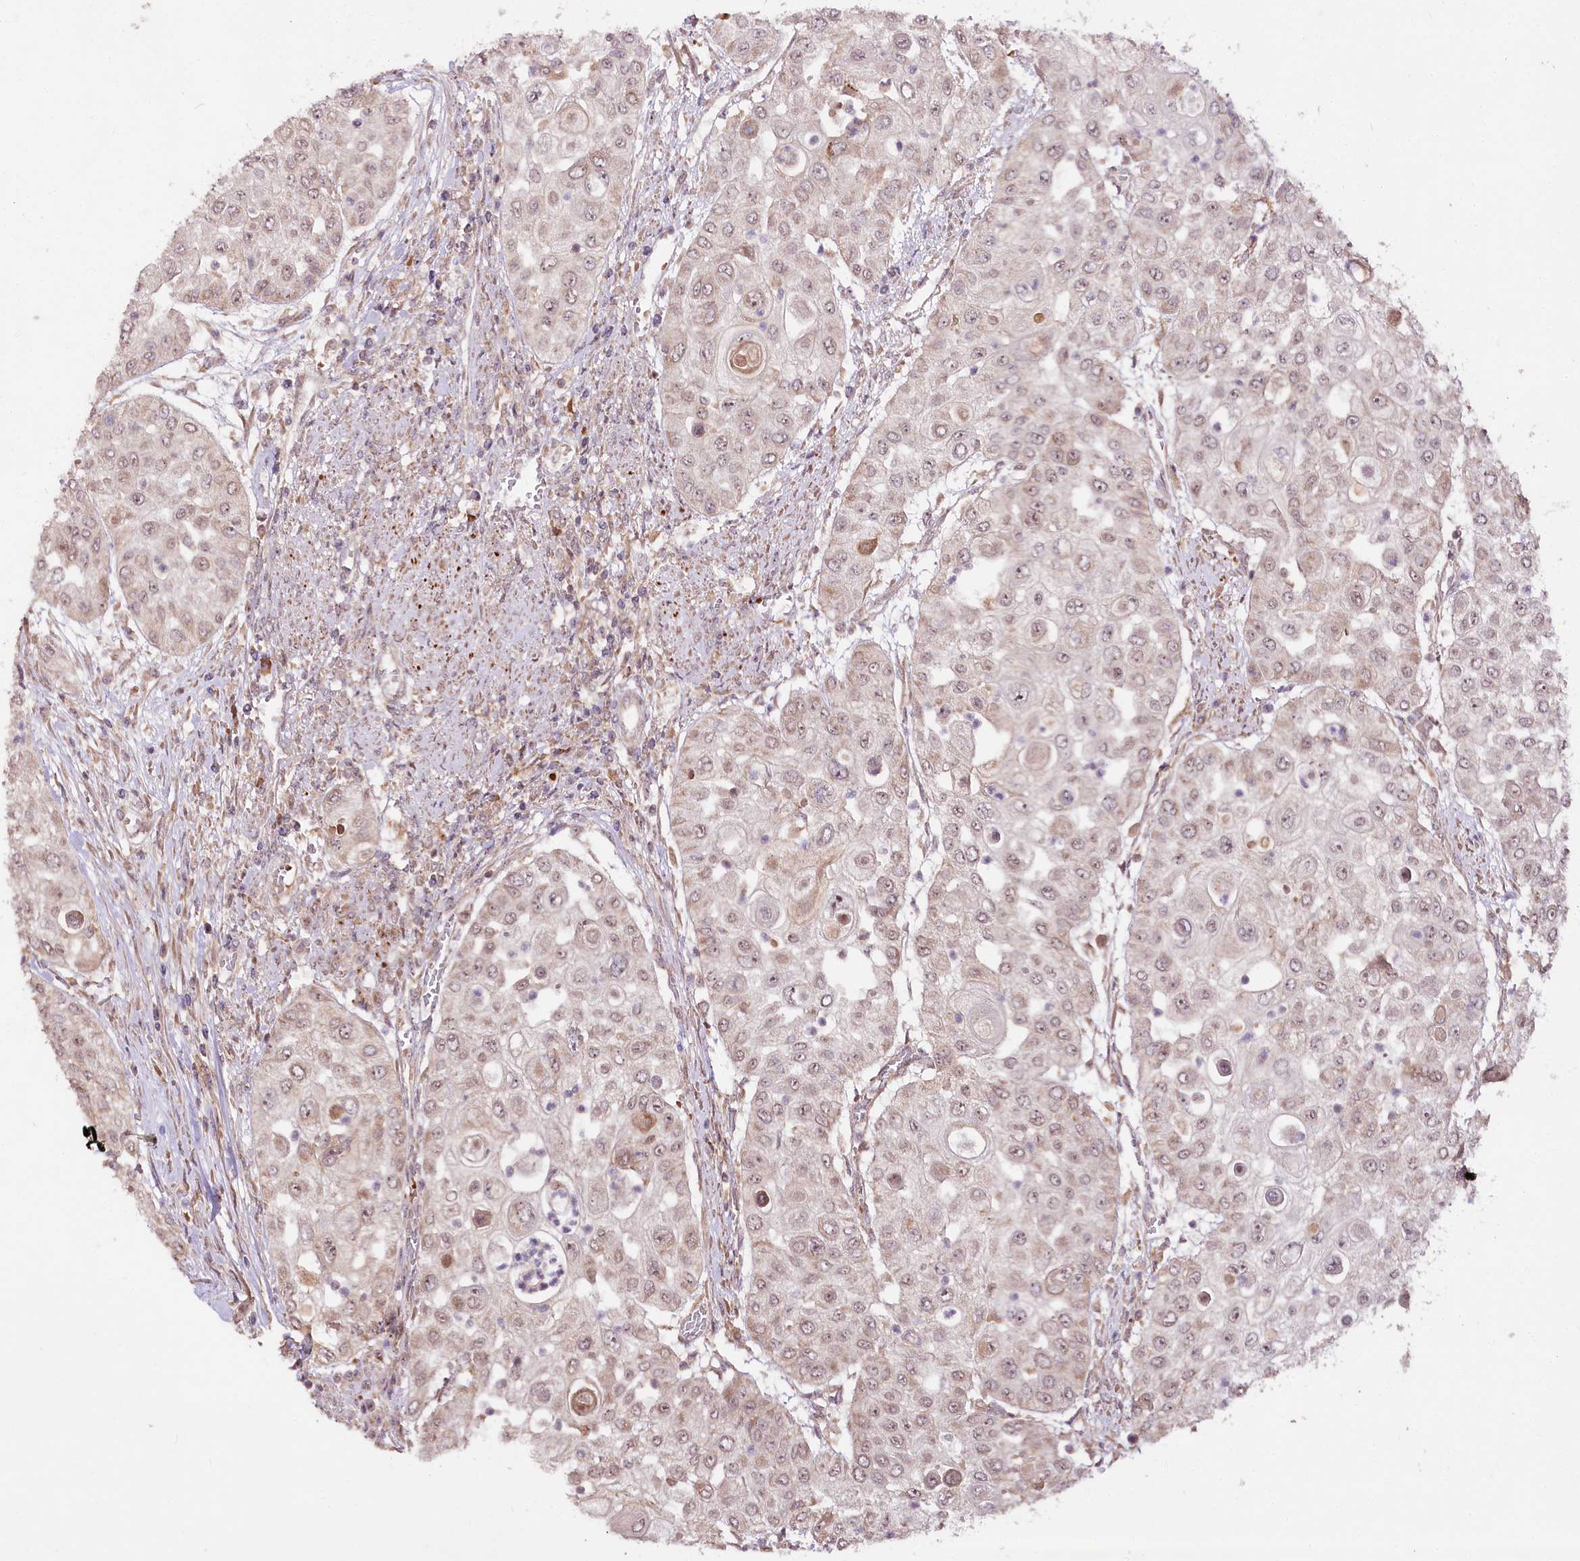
{"staining": {"intensity": "weak", "quantity": "25%-75%", "location": "cytoplasmic/membranous,nuclear"}, "tissue": "urothelial cancer", "cell_type": "Tumor cells", "image_type": "cancer", "snomed": [{"axis": "morphology", "description": "Urothelial carcinoma, High grade"}, {"axis": "topography", "description": "Urinary bladder"}], "caption": "This histopathology image displays IHC staining of human urothelial cancer, with low weak cytoplasmic/membranous and nuclear positivity in approximately 25%-75% of tumor cells.", "gene": "DMP1", "patient": {"sex": "female", "age": 79}}